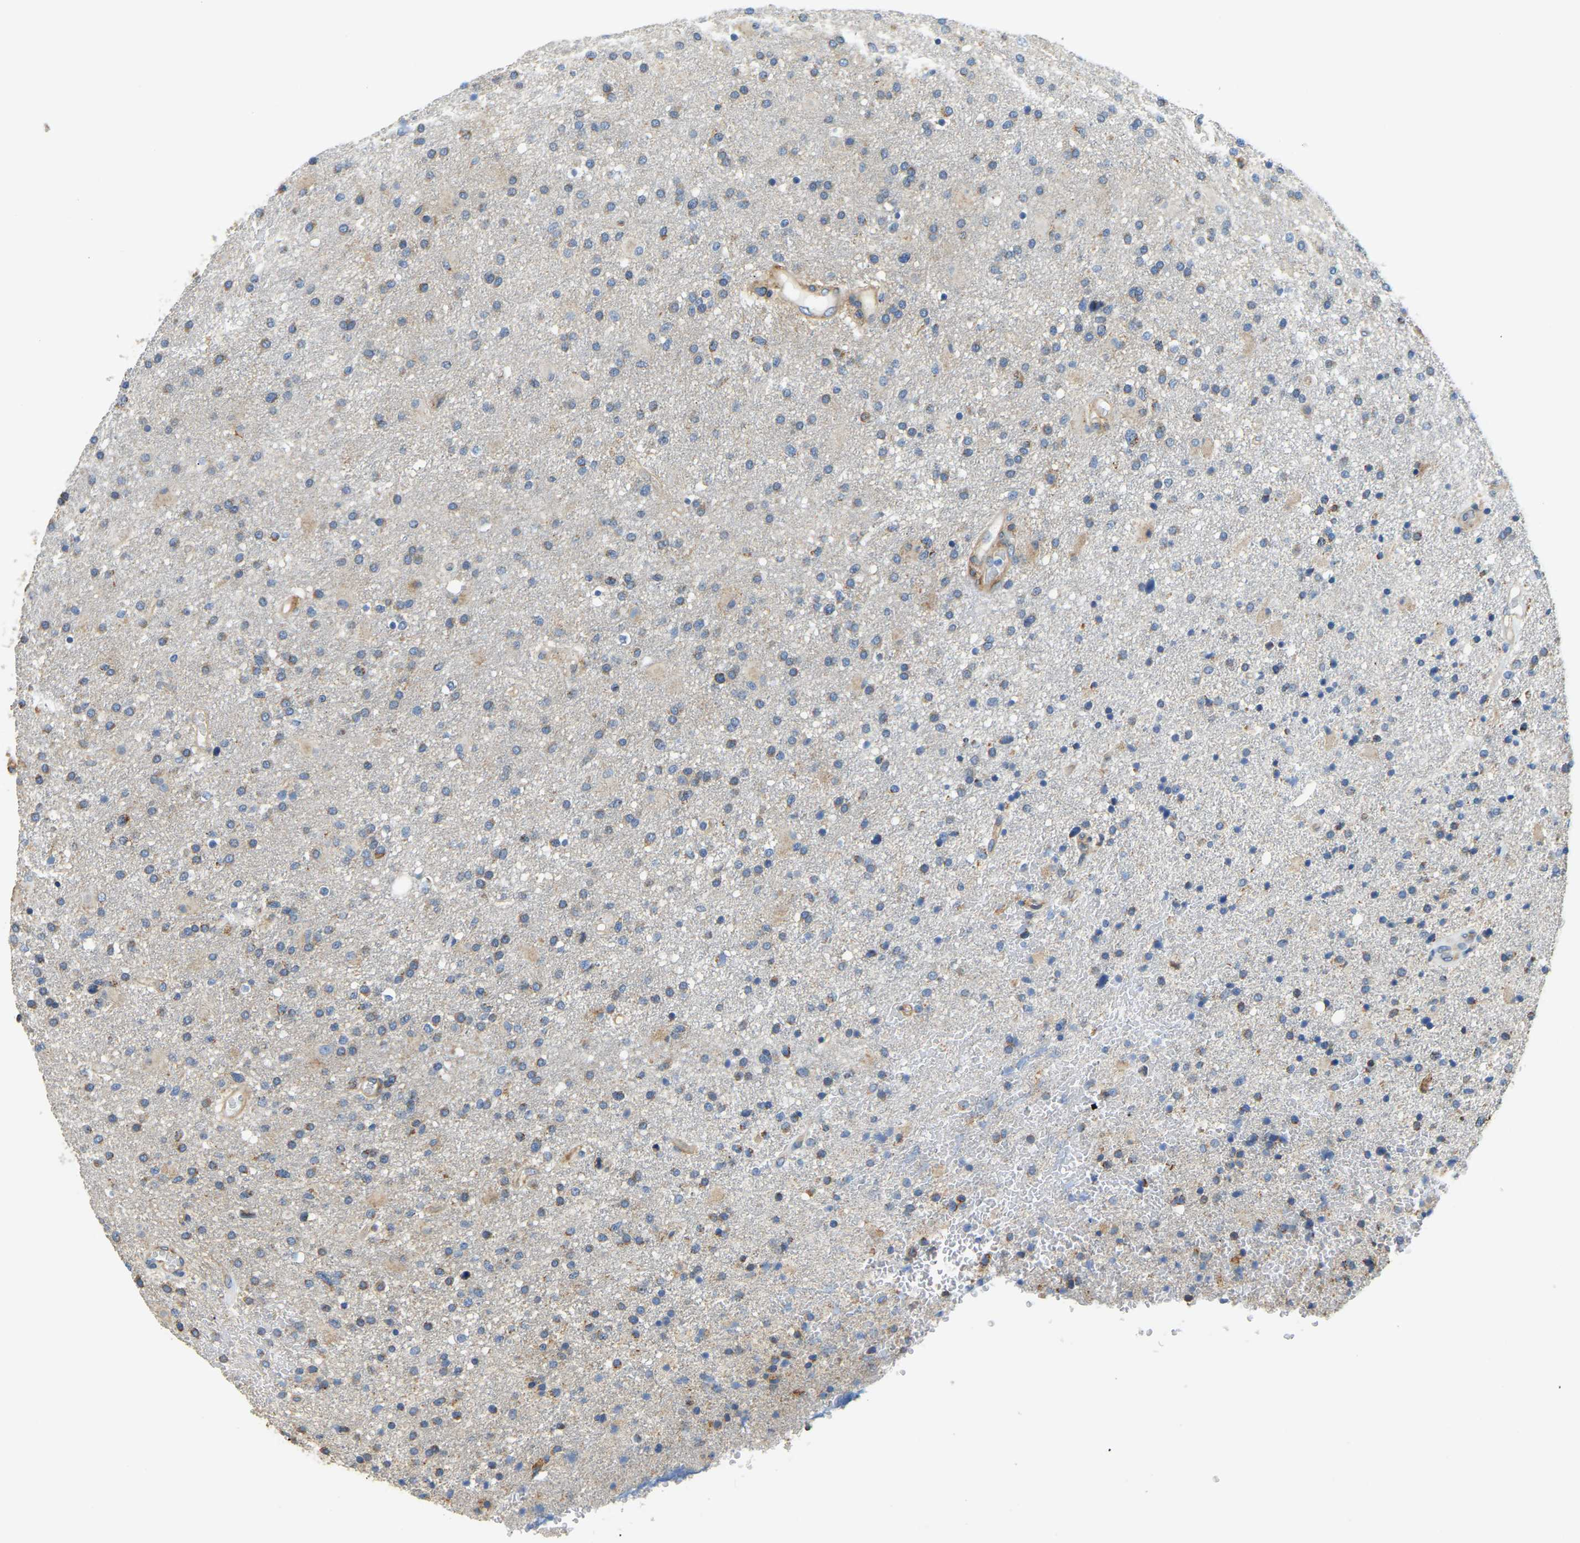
{"staining": {"intensity": "moderate", "quantity": "25%-75%", "location": "cytoplasmic/membranous"}, "tissue": "glioma", "cell_type": "Tumor cells", "image_type": "cancer", "snomed": [{"axis": "morphology", "description": "Glioma, malignant, High grade"}, {"axis": "topography", "description": "Brain"}], "caption": "Immunohistochemical staining of human malignant glioma (high-grade) shows medium levels of moderate cytoplasmic/membranous protein positivity in about 25%-75% of tumor cells.", "gene": "AHNAK", "patient": {"sex": "male", "age": 72}}